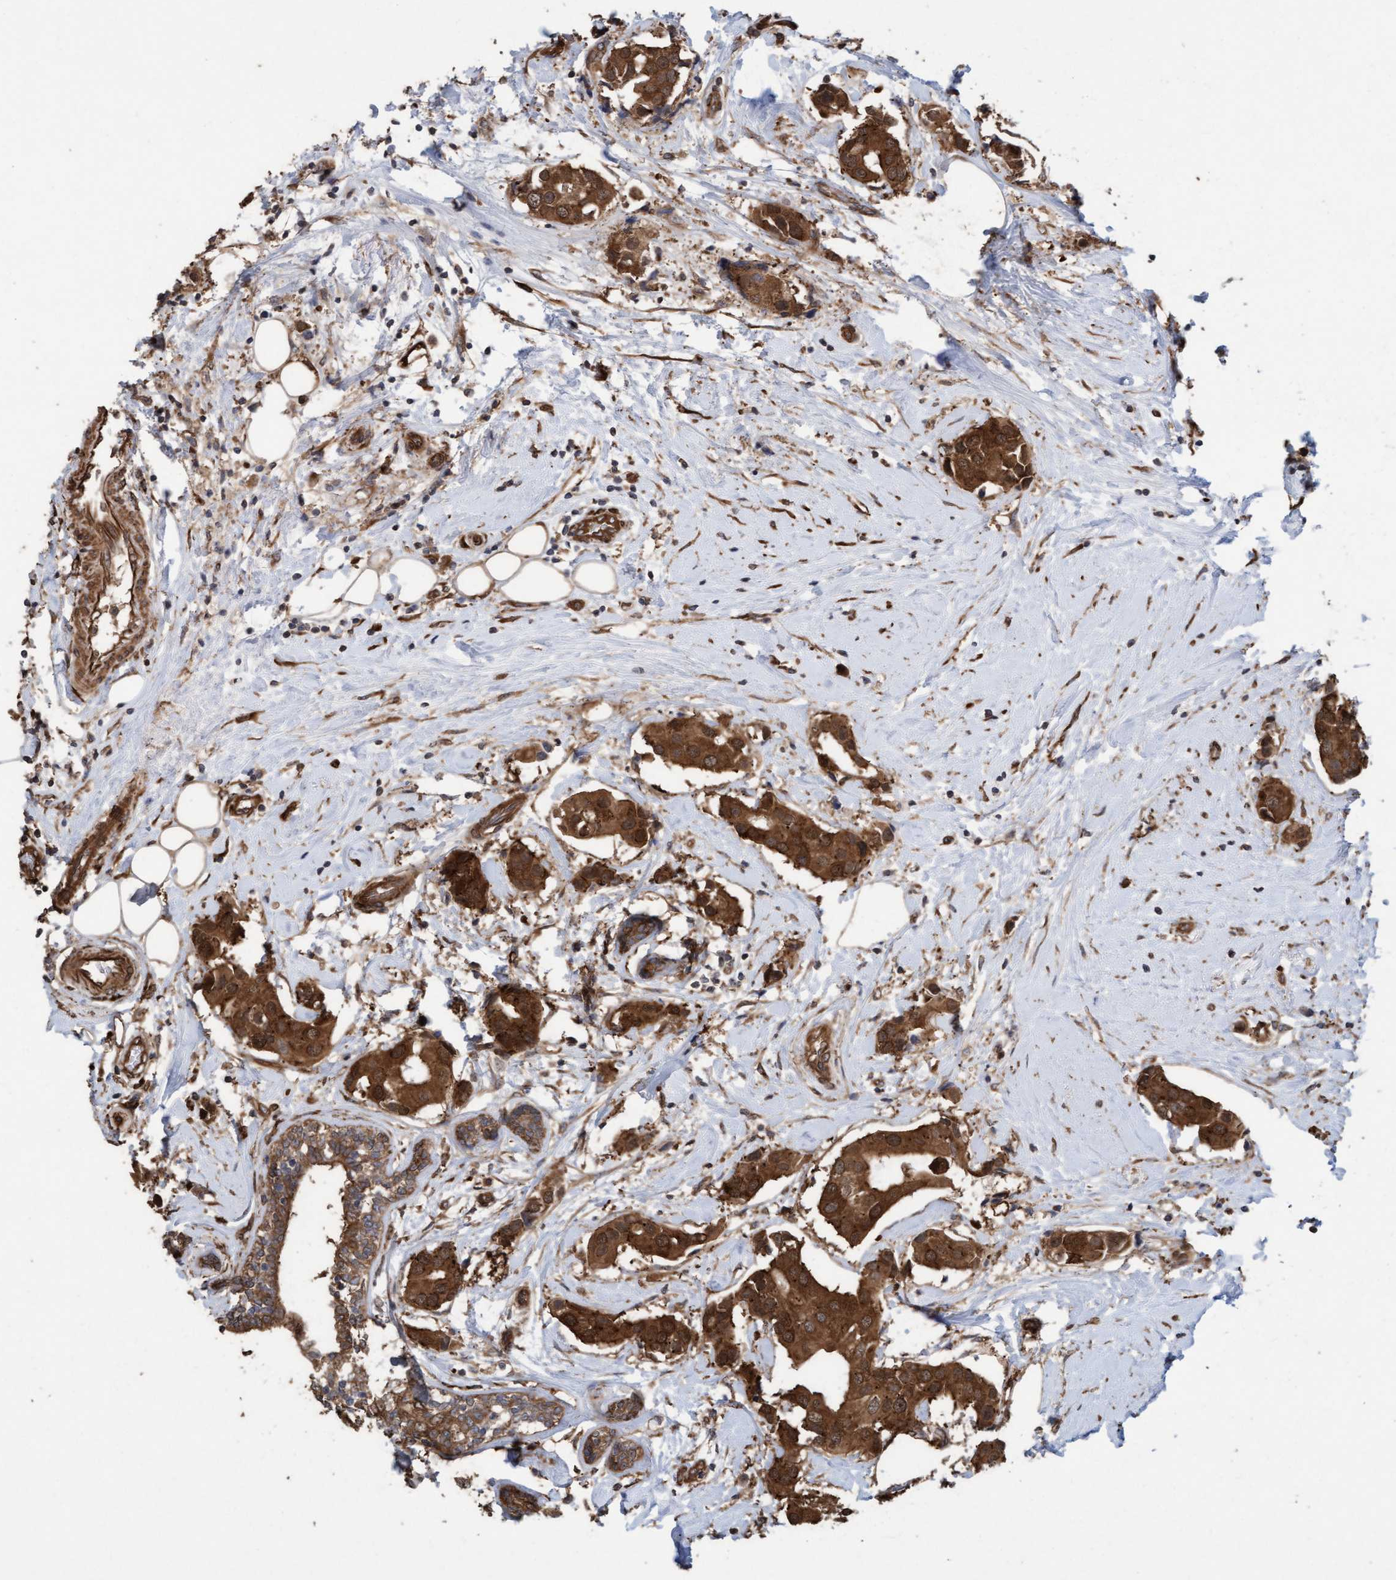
{"staining": {"intensity": "strong", "quantity": ">75%", "location": "cytoplasmic/membranous,nuclear"}, "tissue": "breast cancer", "cell_type": "Tumor cells", "image_type": "cancer", "snomed": [{"axis": "morphology", "description": "Normal tissue, NOS"}, {"axis": "morphology", "description": "Duct carcinoma"}, {"axis": "topography", "description": "Breast"}], "caption": "Immunohistochemistry (IHC) of human breast cancer exhibits high levels of strong cytoplasmic/membranous and nuclear staining in about >75% of tumor cells. Using DAB (brown) and hematoxylin (blue) stains, captured at high magnification using brightfield microscopy.", "gene": "CDC42EP4", "patient": {"sex": "female", "age": 39}}